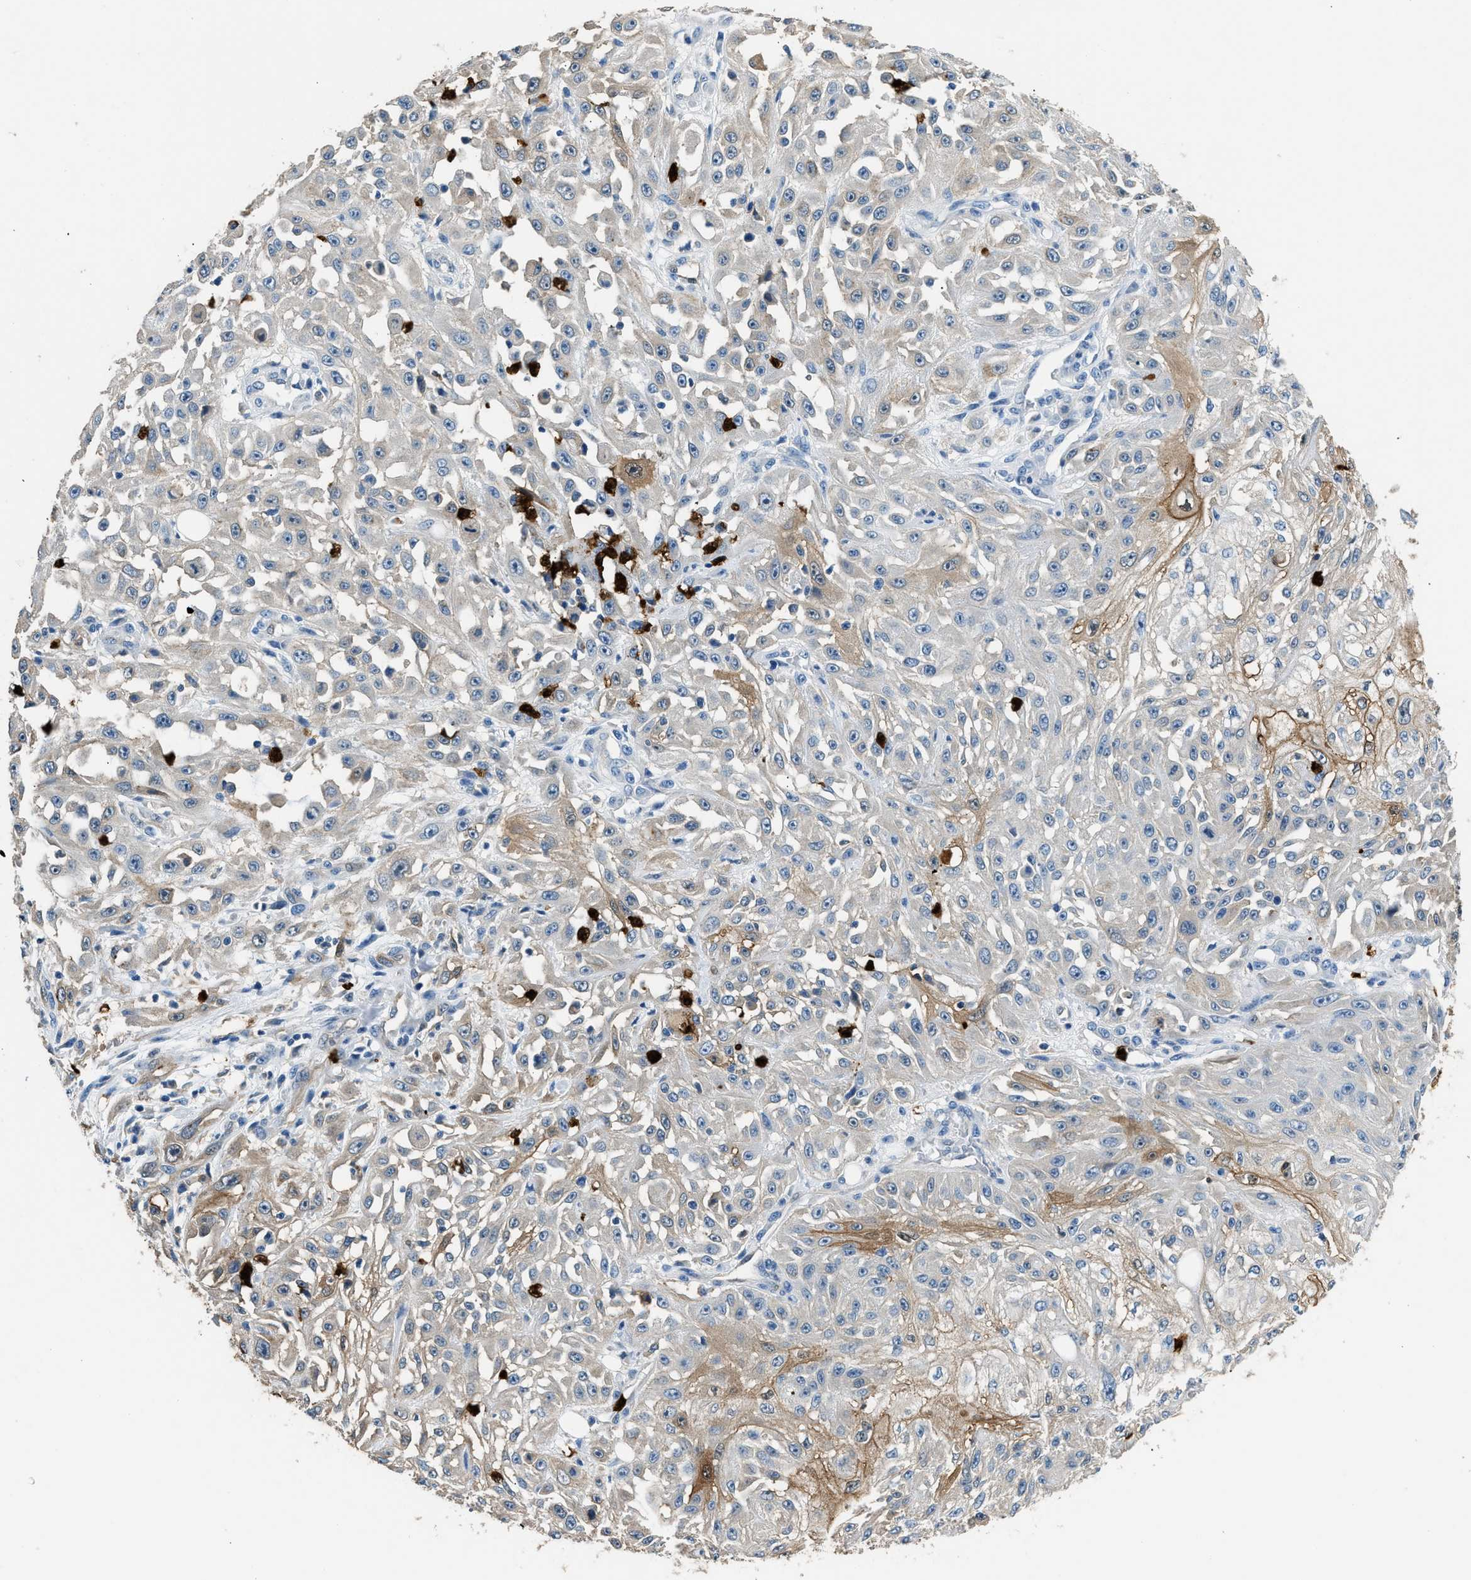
{"staining": {"intensity": "moderate", "quantity": "<25%", "location": "cytoplasmic/membranous"}, "tissue": "skin cancer", "cell_type": "Tumor cells", "image_type": "cancer", "snomed": [{"axis": "morphology", "description": "Squamous cell carcinoma, NOS"}, {"axis": "morphology", "description": "Squamous cell carcinoma, metastatic, NOS"}, {"axis": "topography", "description": "Skin"}, {"axis": "topography", "description": "Lymph node"}], "caption": "A micrograph showing moderate cytoplasmic/membranous expression in approximately <25% of tumor cells in skin metastatic squamous cell carcinoma, as visualized by brown immunohistochemical staining.", "gene": "ANXA3", "patient": {"sex": "male", "age": 75}}